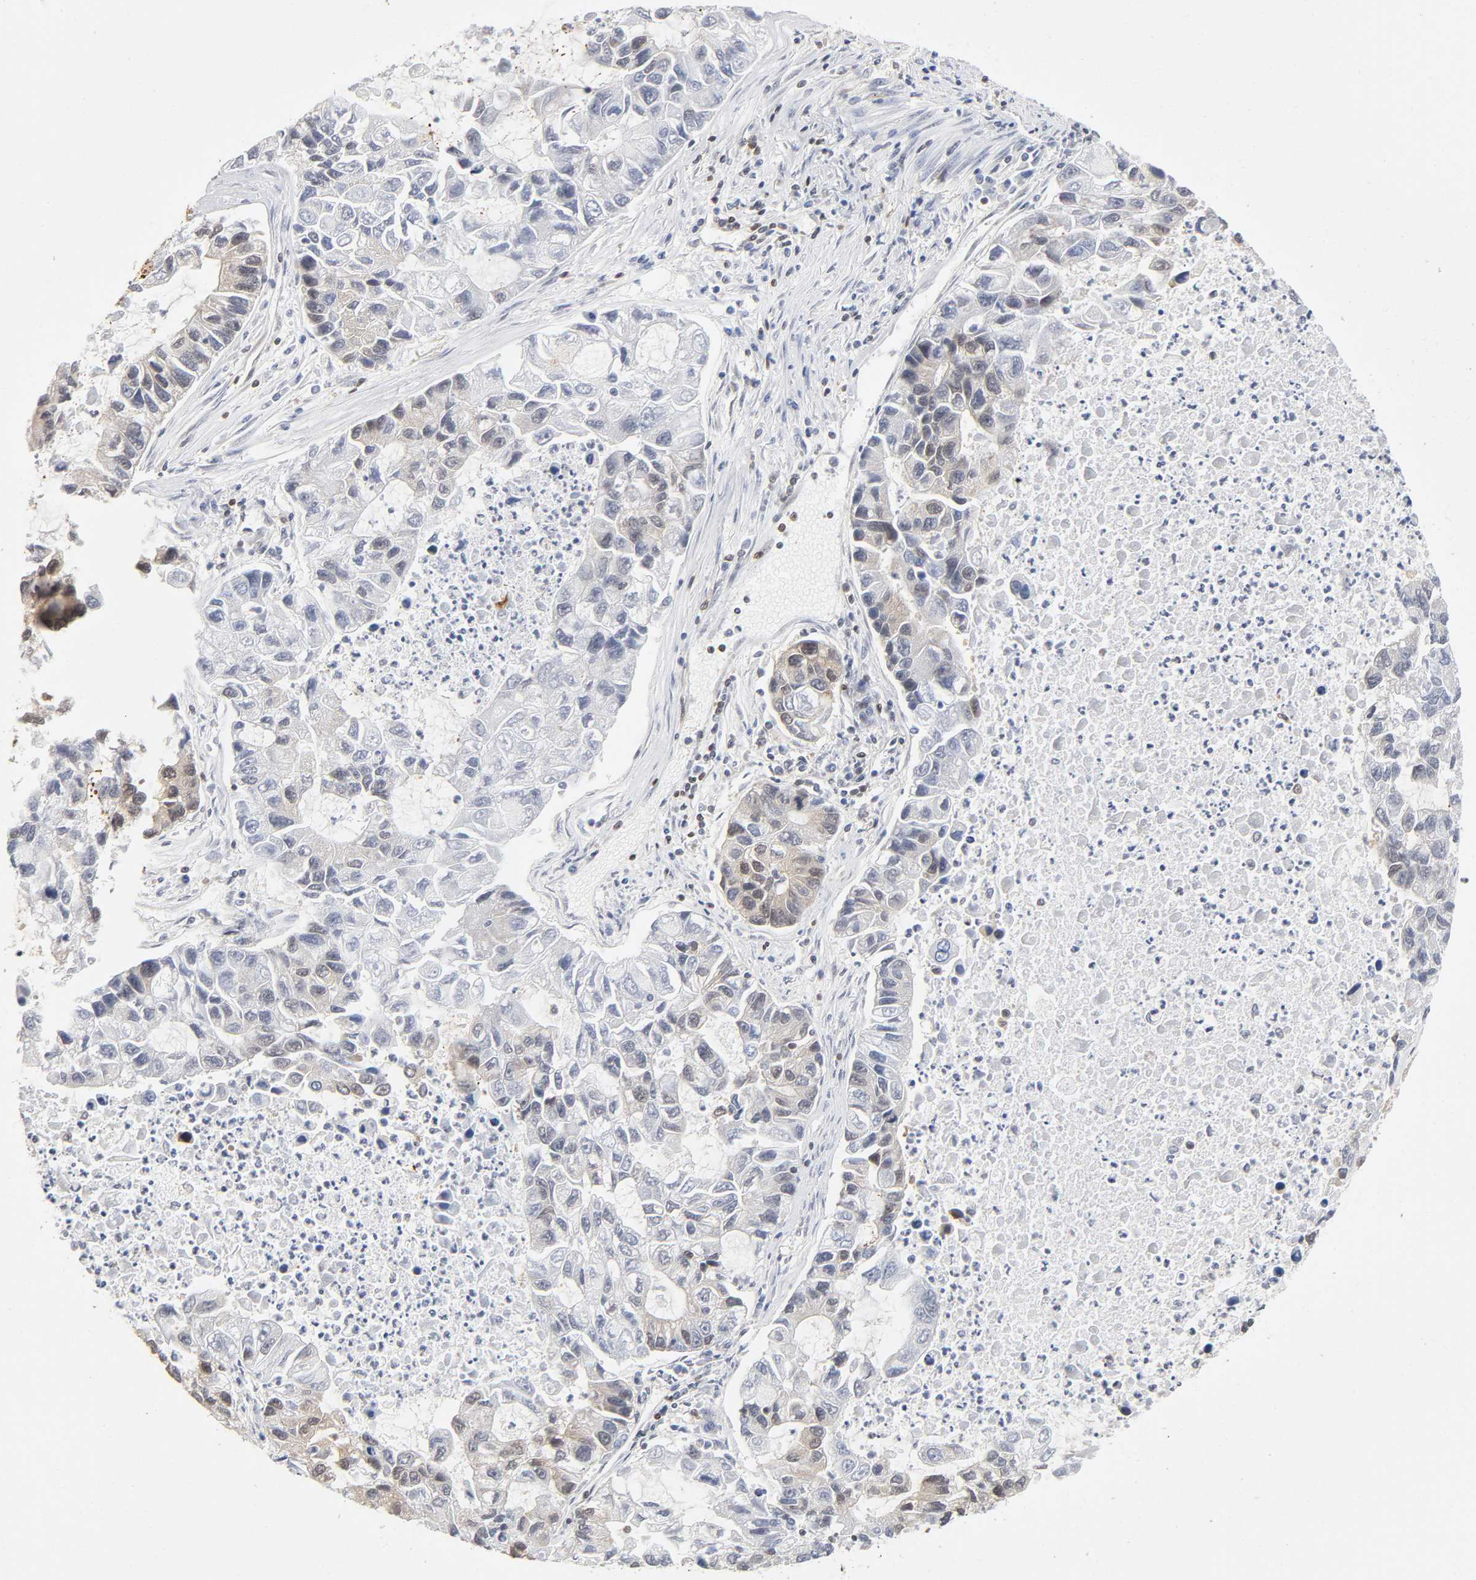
{"staining": {"intensity": "weak", "quantity": "25%-75%", "location": "nuclear"}, "tissue": "lung cancer", "cell_type": "Tumor cells", "image_type": "cancer", "snomed": [{"axis": "morphology", "description": "Adenocarcinoma, NOS"}, {"axis": "topography", "description": "Lung"}], "caption": "DAB (3,3'-diaminobenzidine) immunohistochemical staining of human lung cancer reveals weak nuclear protein positivity in approximately 25%-75% of tumor cells.", "gene": "ILKAP", "patient": {"sex": "female", "age": 51}}